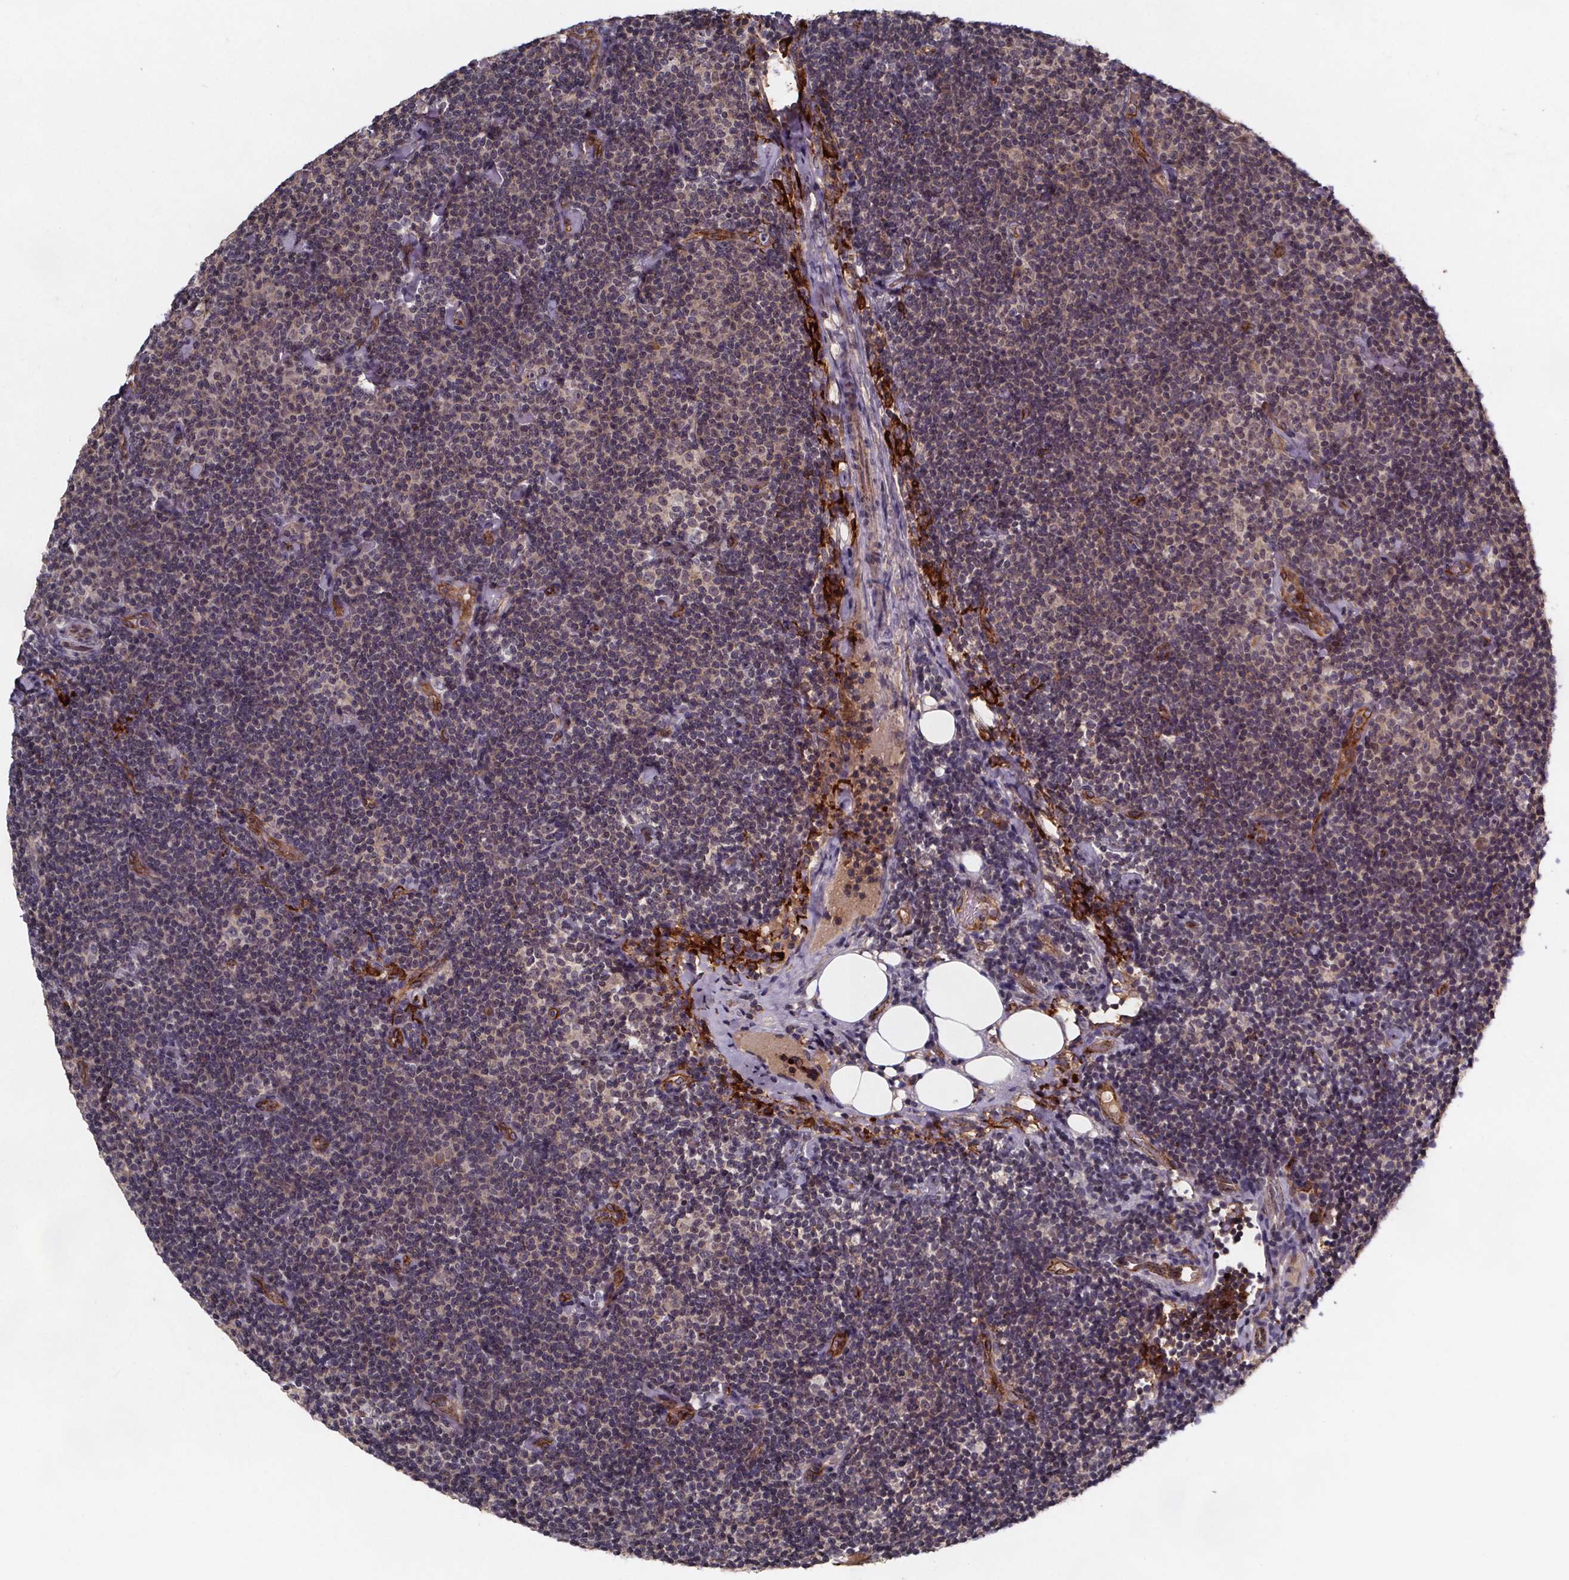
{"staining": {"intensity": "weak", "quantity": "<25%", "location": "cytoplasmic/membranous"}, "tissue": "lymphoma", "cell_type": "Tumor cells", "image_type": "cancer", "snomed": [{"axis": "morphology", "description": "Malignant lymphoma, non-Hodgkin's type, Low grade"}, {"axis": "topography", "description": "Lymph node"}], "caption": "Protein analysis of malignant lymphoma, non-Hodgkin's type (low-grade) exhibits no significant positivity in tumor cells.", "gene": "FASTKD3", "patient": {"sex": "male", "age": 81}}